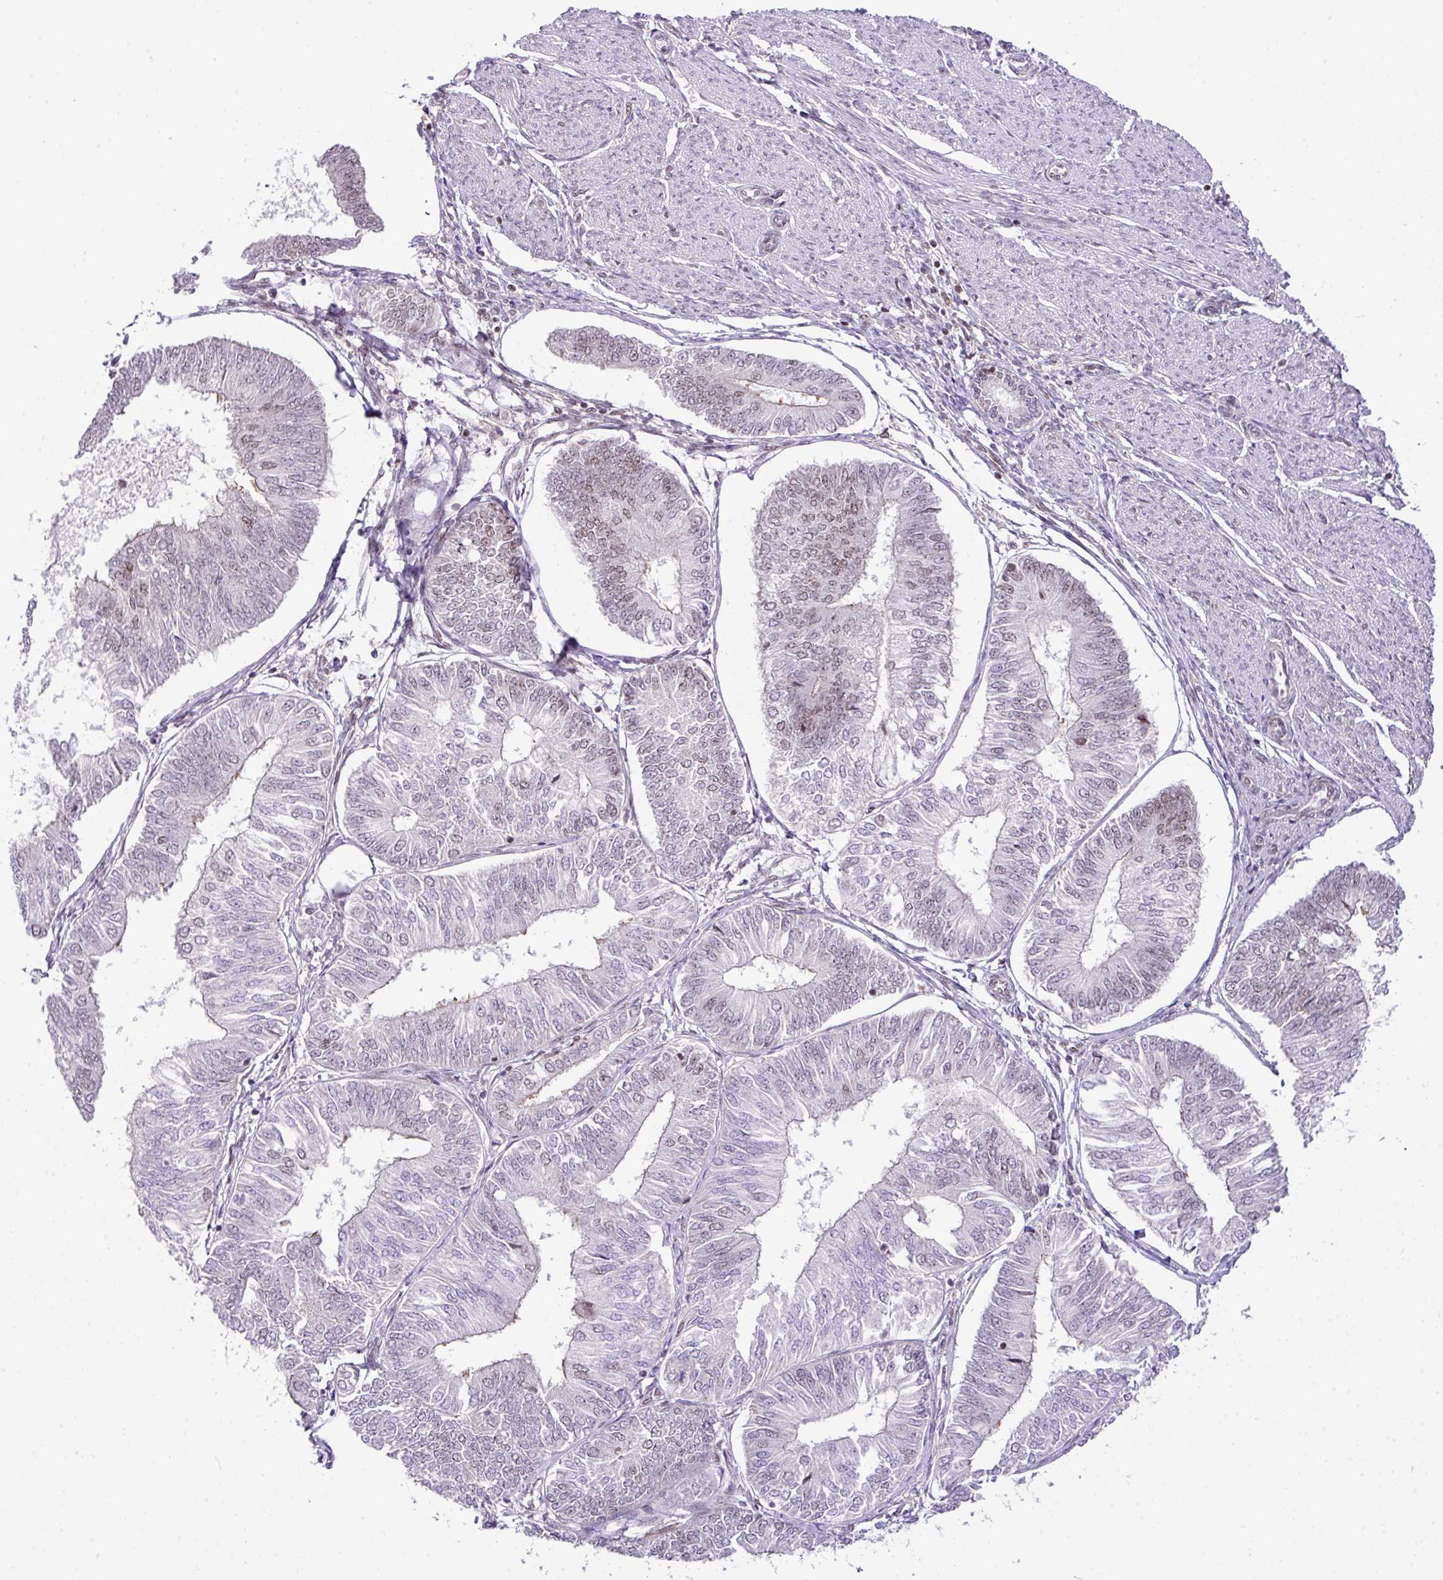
{"staining": {"intensity": "negative", "quantity": "none", "location": "none"}, "tissue": "endometrial cancer", "cell_type": "Tumor cells", "image_type": "cancer", "snomed": [{"axis": "morphology", "description": "Adenocarcinoma, NOS"}, {"axis": "topography", "description": "Endometrium"}], "caption": "The photomicrograph exhibits no staining of tumor cells in endometrial cancer (adenocarcinoma).", "gene": "CCDC137", "patient": {"sex": "female", "age": 58}}